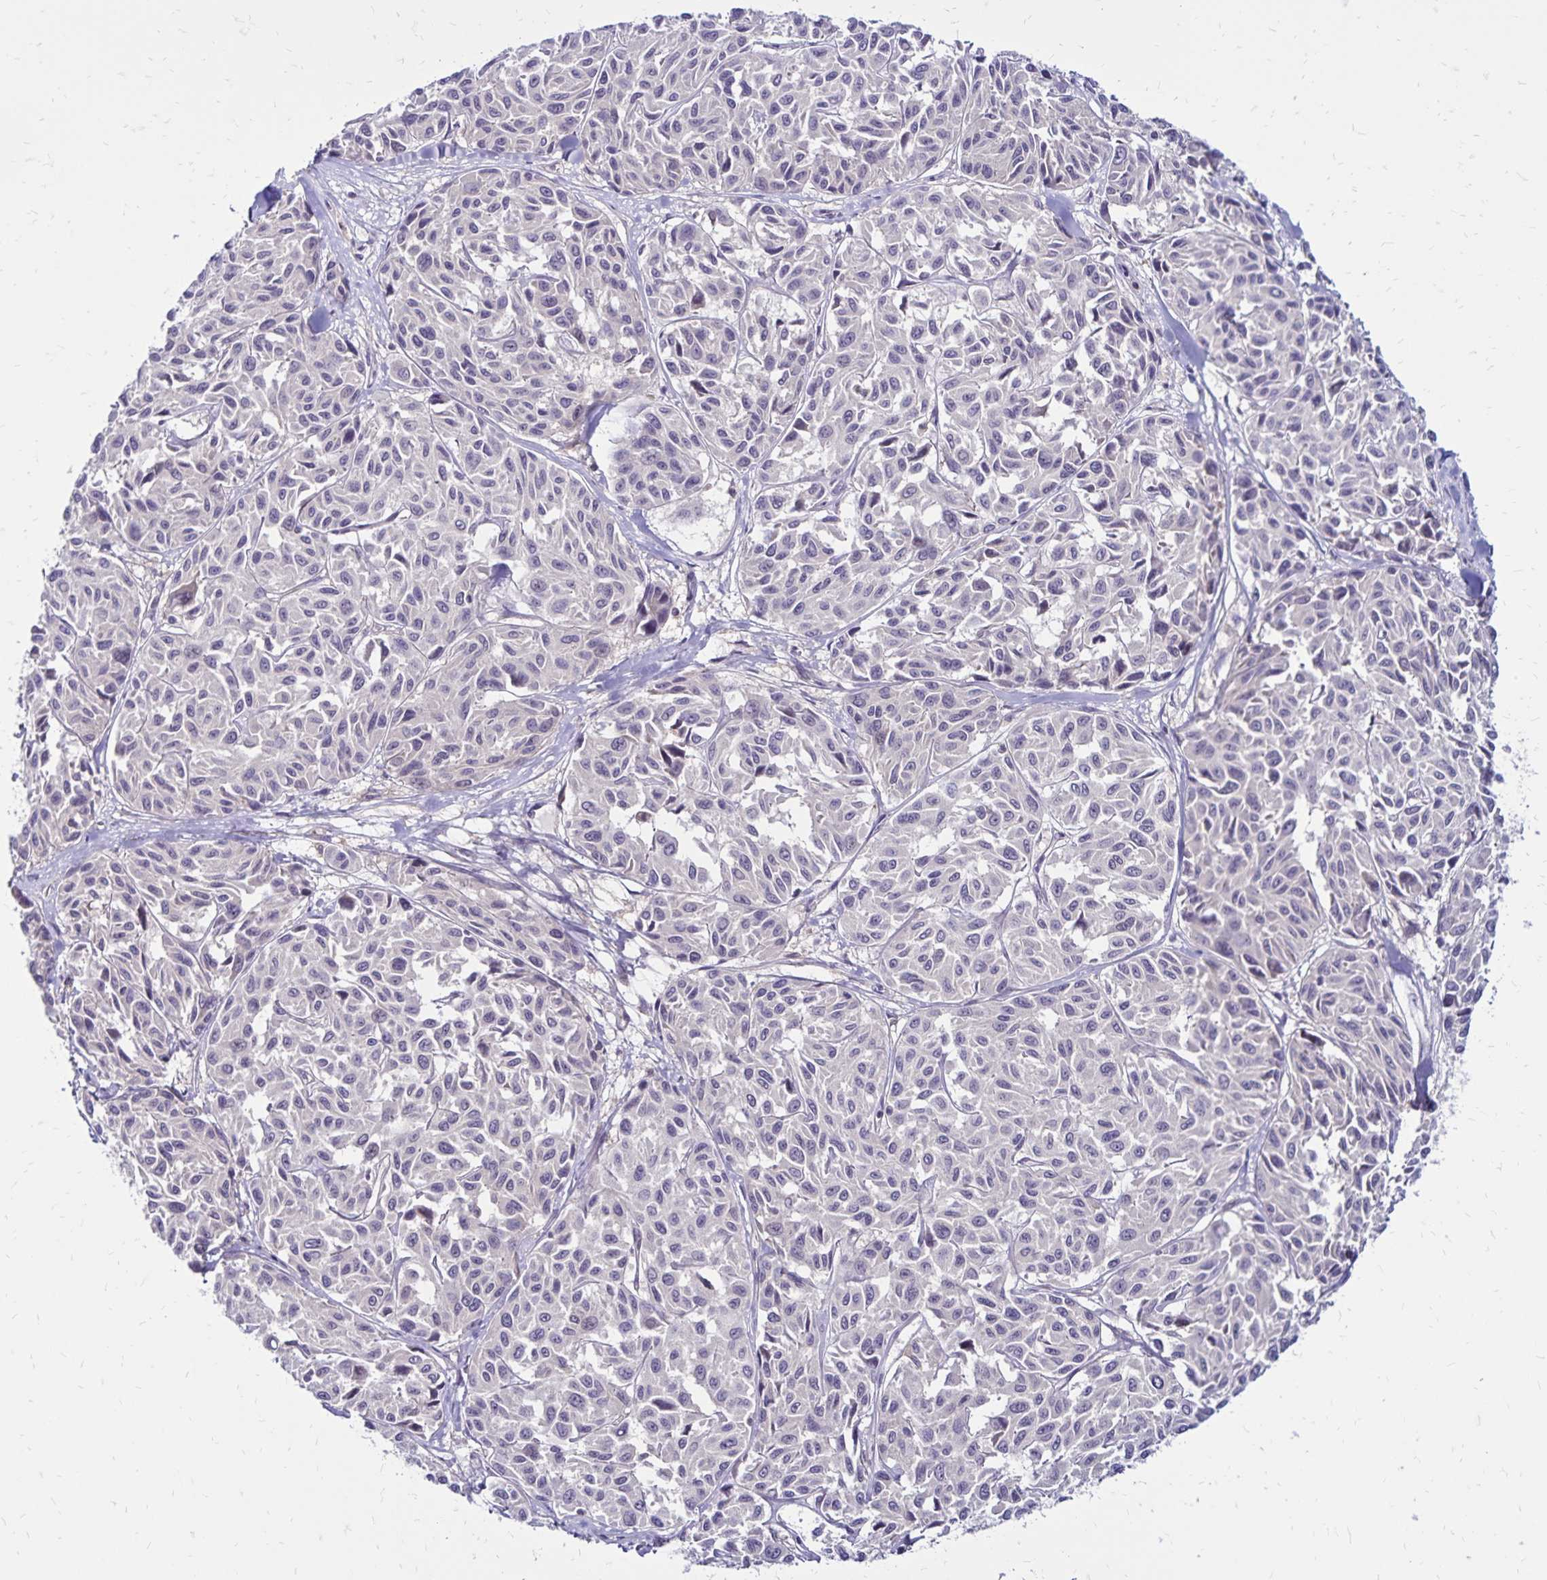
{"staining": {"intensity": "negative", "quantity": "none", "location": "none"}, "tissue": "melanoma", "cell_type": "Tumor cells", "image_type": "cancer", "snomed": [{"axis": "morphology", "description": "Malignant melanoma, NOS"}, {"axis": "topography", "description": "Skin"}], "caption": "This is an immunohistochemistry photomicrograph of human melanoma. There is no staining in tumor cells.", "gene": "FSD1", "patient": {"sex": "female", "age": 66}}